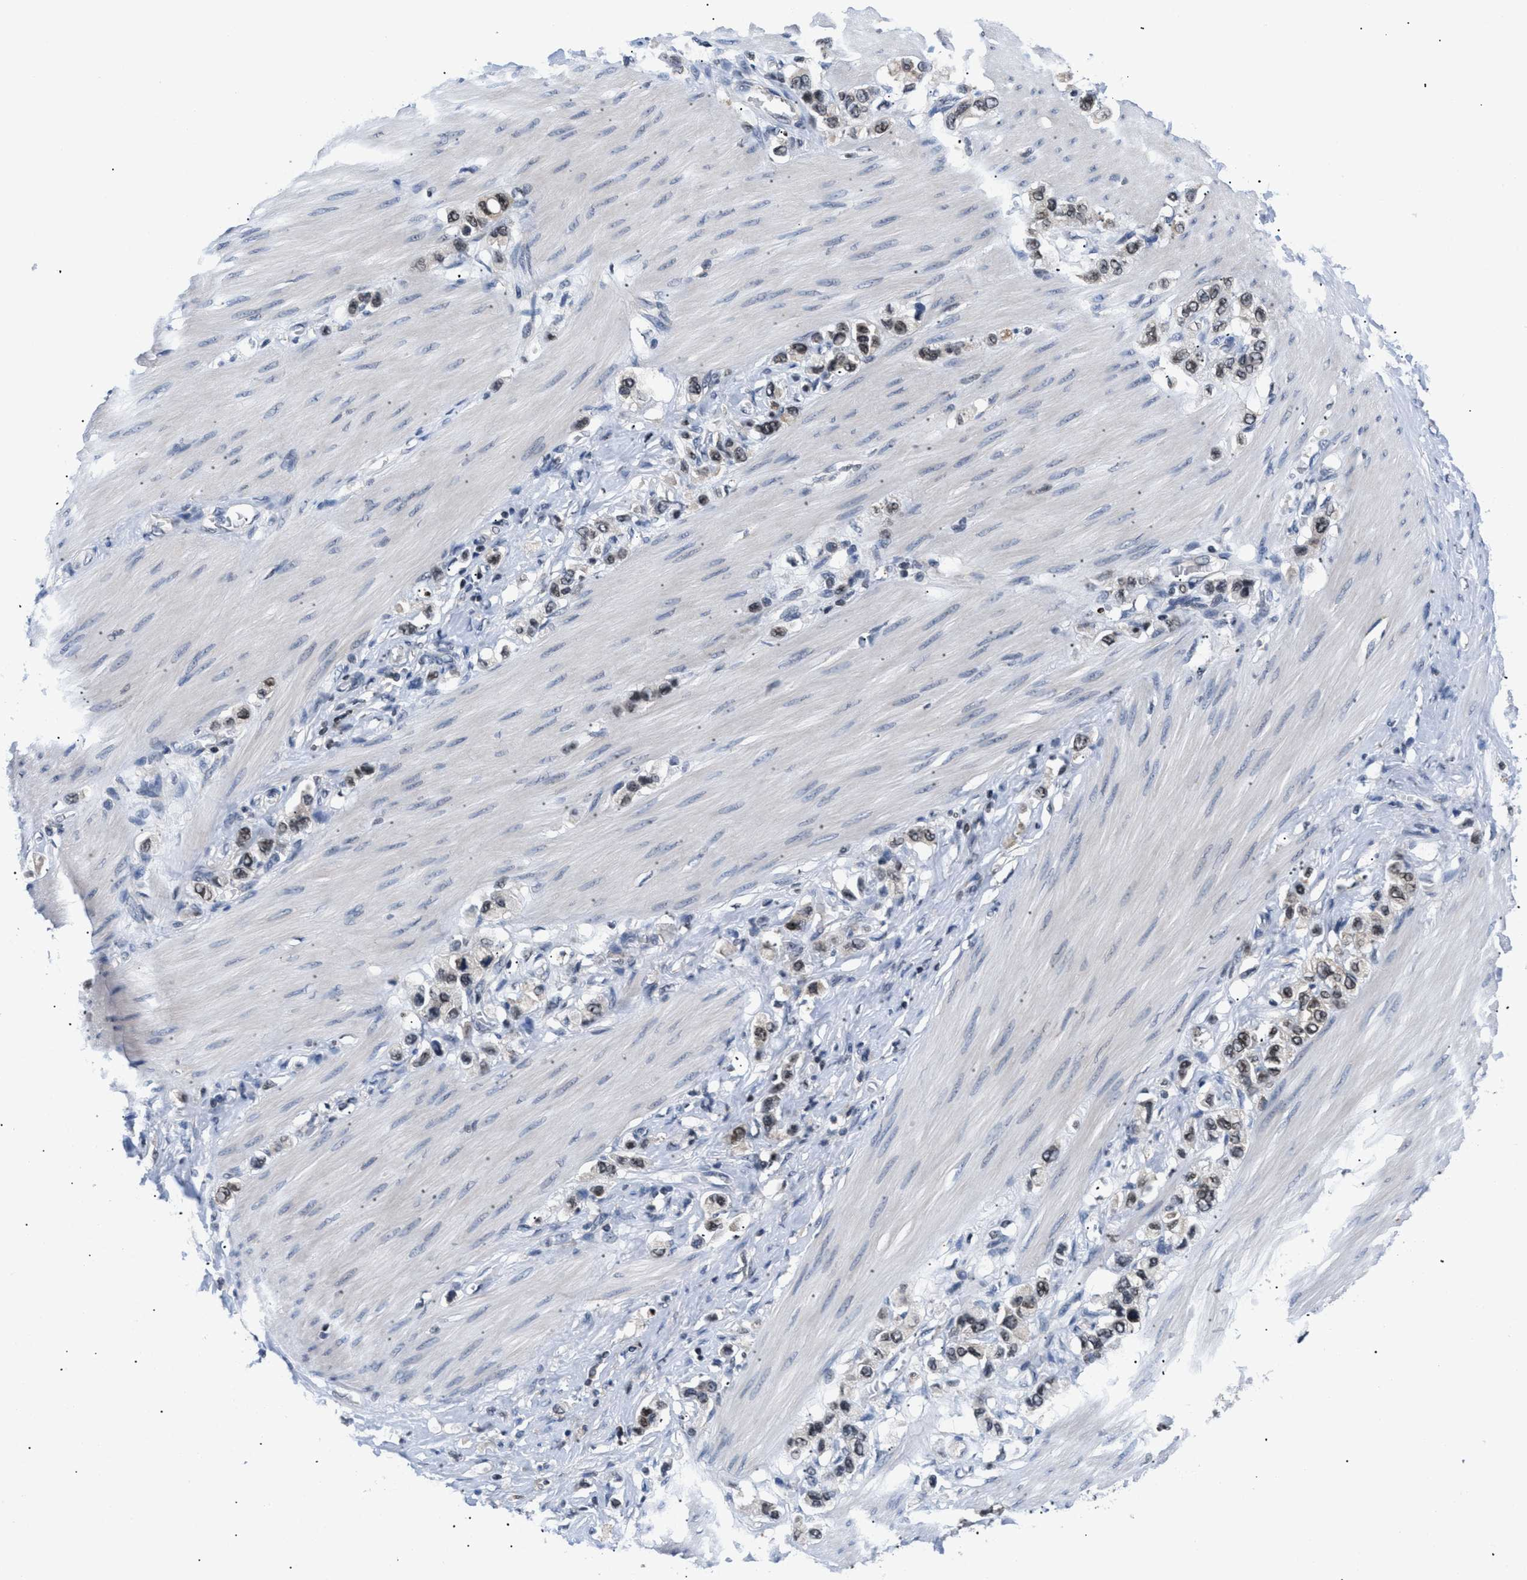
{"staining": {"intensity": "weak", "quantity": "25%-75%", "location": "nuclear"}, "tissue": "stomach cancer", "cell_type": "Tumor cells", "image_type": "cancer", "snomed": [{"axis": "morphology", "description": "Adenocarcinoma, NOS"}, {"axis": "topography", "description": "Stomach"}], "caption": "A low amount of weak nuclear positivity is identified in about 25%-75% of tumor cells in stomach adenocarcinoma tissue.", "gene": "PITHD1", "patient": {"sex": "female", "age": 65}}